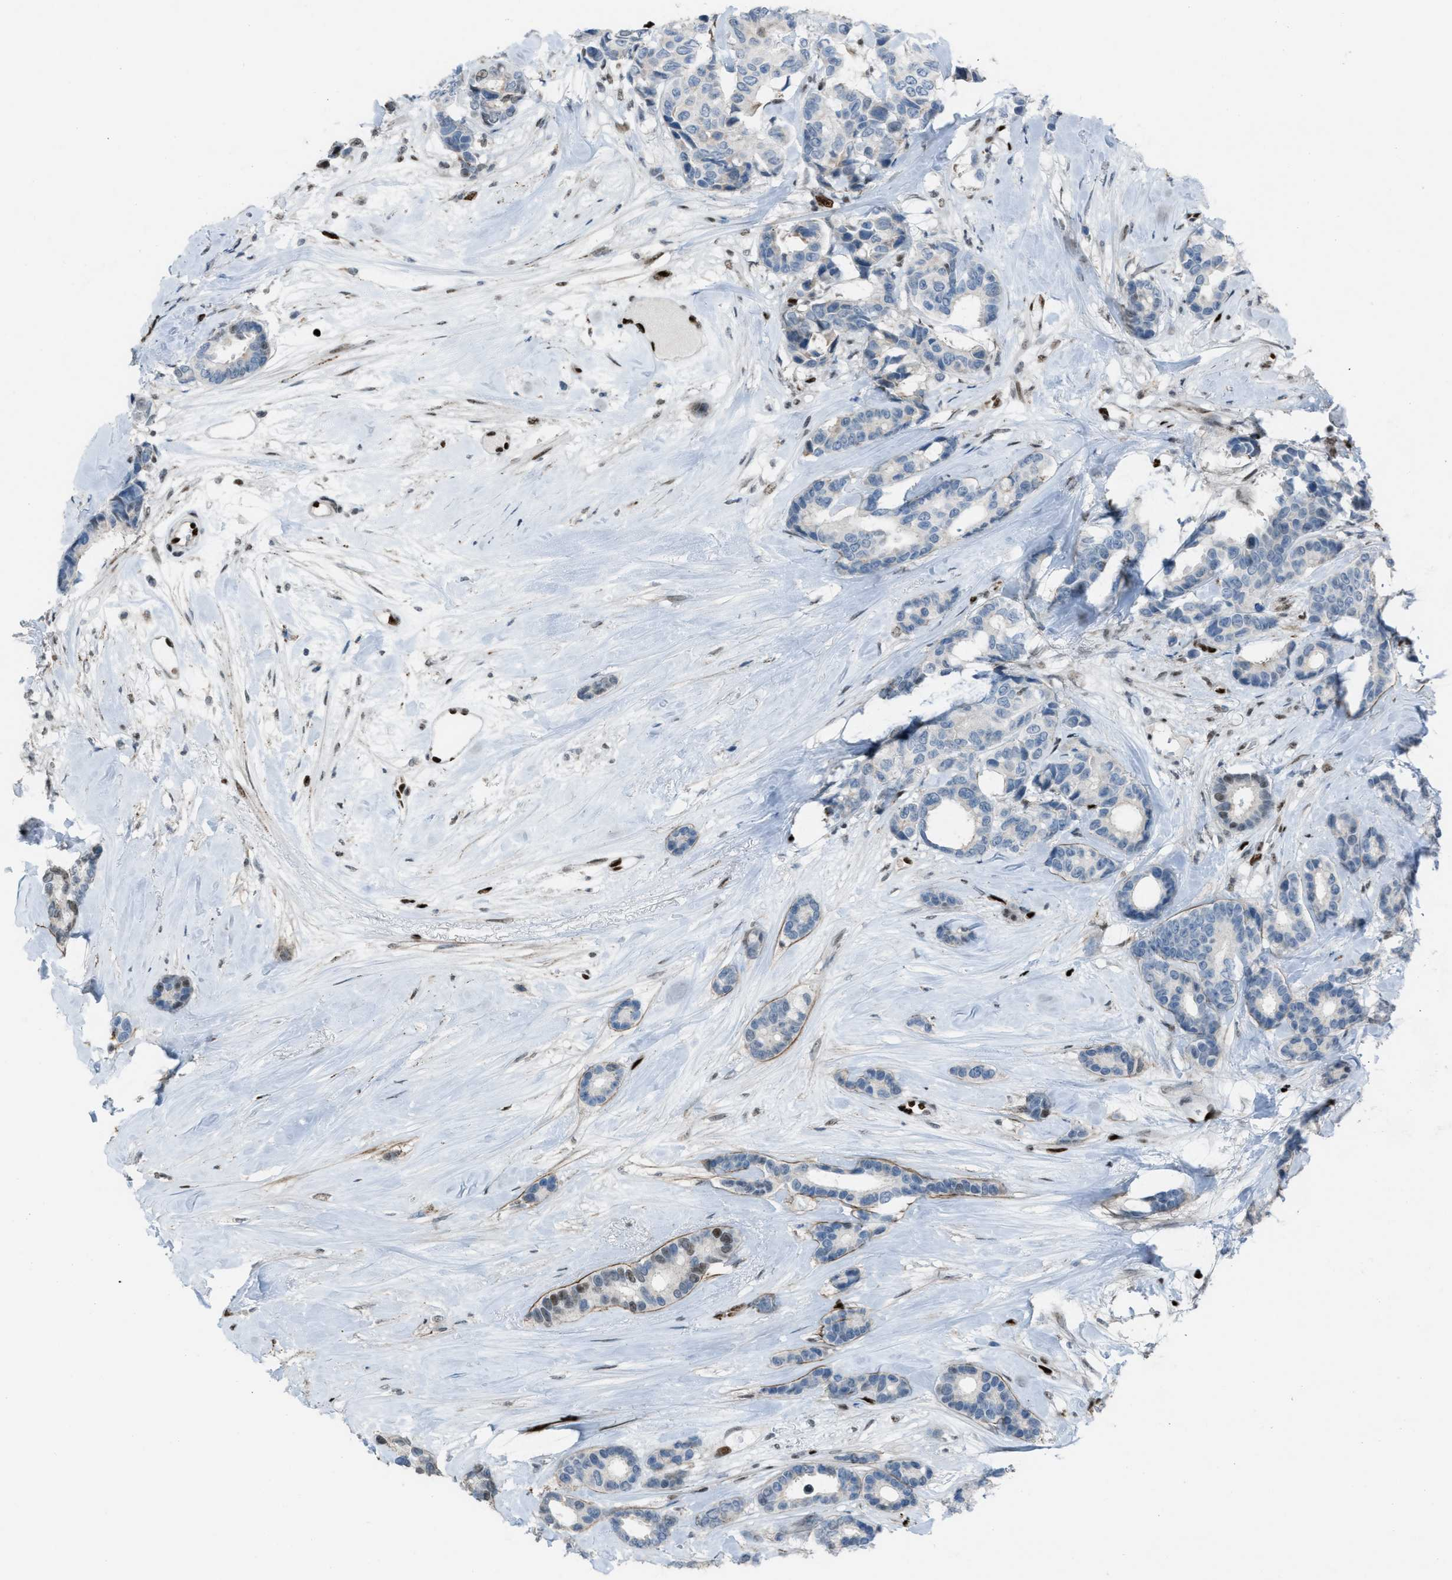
{"staining": {"intensity": "moderate", "quantity": "<25%", "location": "nuclear"}, "tissue": "breast cancer", "cell_type": "Tumor cells", "image_type": "cancer", "snomed": [{"axis": "morphology", "description": "Duct carcinoma"}, {"axis": "topography", "description": "Breast"}], "caption": "Protein analysis of breast intraductal carcinoma tissue reveals moderate nuclear positivity in about <25% of tumor cells.", "gene": "SLFN5", "patient": {"sex": "female", "age": 87}}